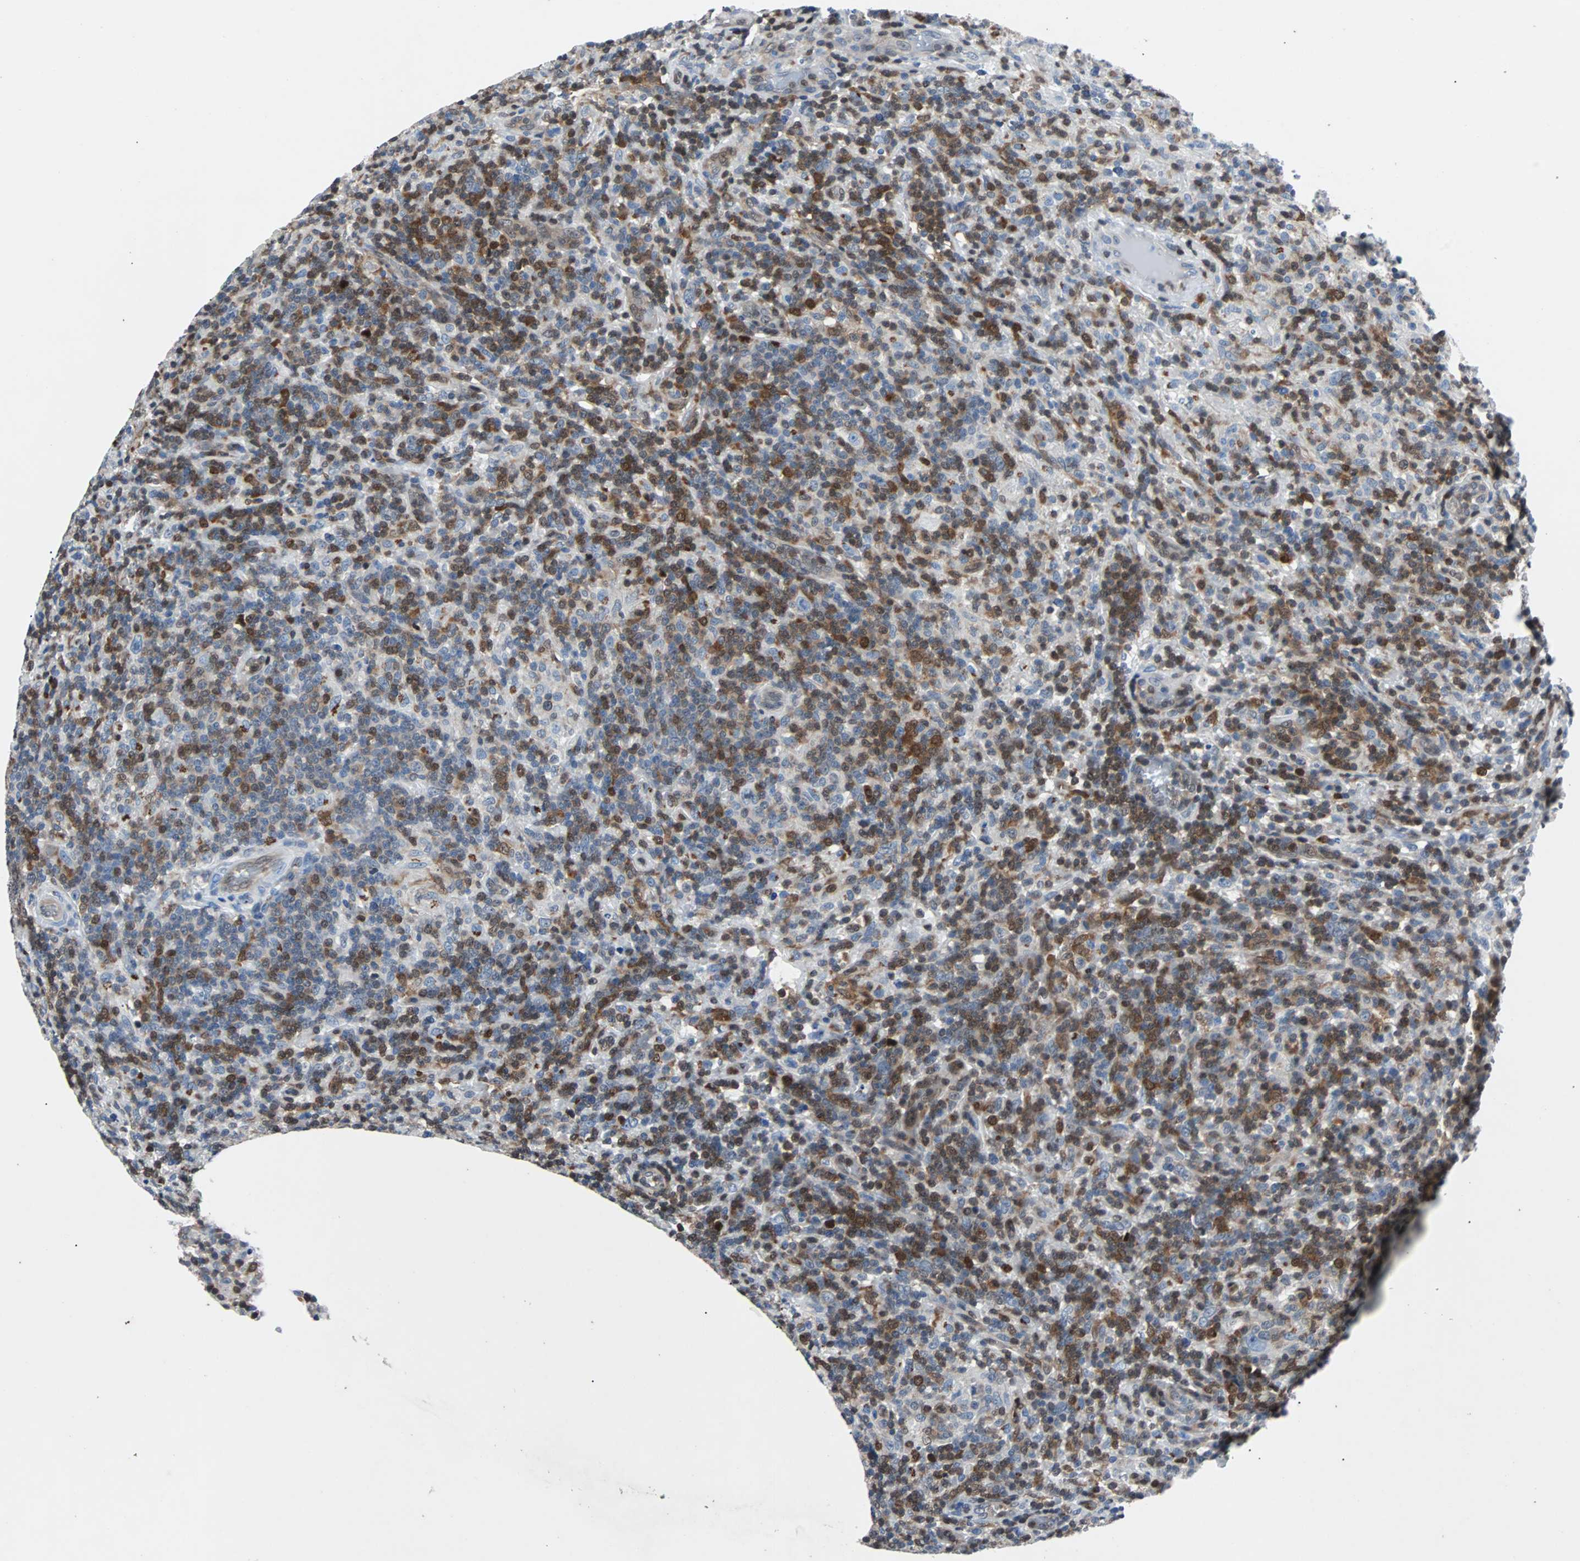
{"staining": {"intensity": "negative", "quantity": "none", "location": "none"}, "tissue": "lymphoma", "cell_type": "Tumor cells", "image_type": "cancer", "snomed": [{"axis": "morphology", "description": "Hodgkin's disease, NOS"}, {"axis": "topography", "description": "Lymph node"}], "caption": "Tumor cells show no significant protein positivity in Hodgkin's disease. (Brightfield microscopy of DAB (3,3'-diaminobenzidine) IHC at high magnification).", "gene": "MAP2K6", "patient": {"sex": "male", "age": 70}}